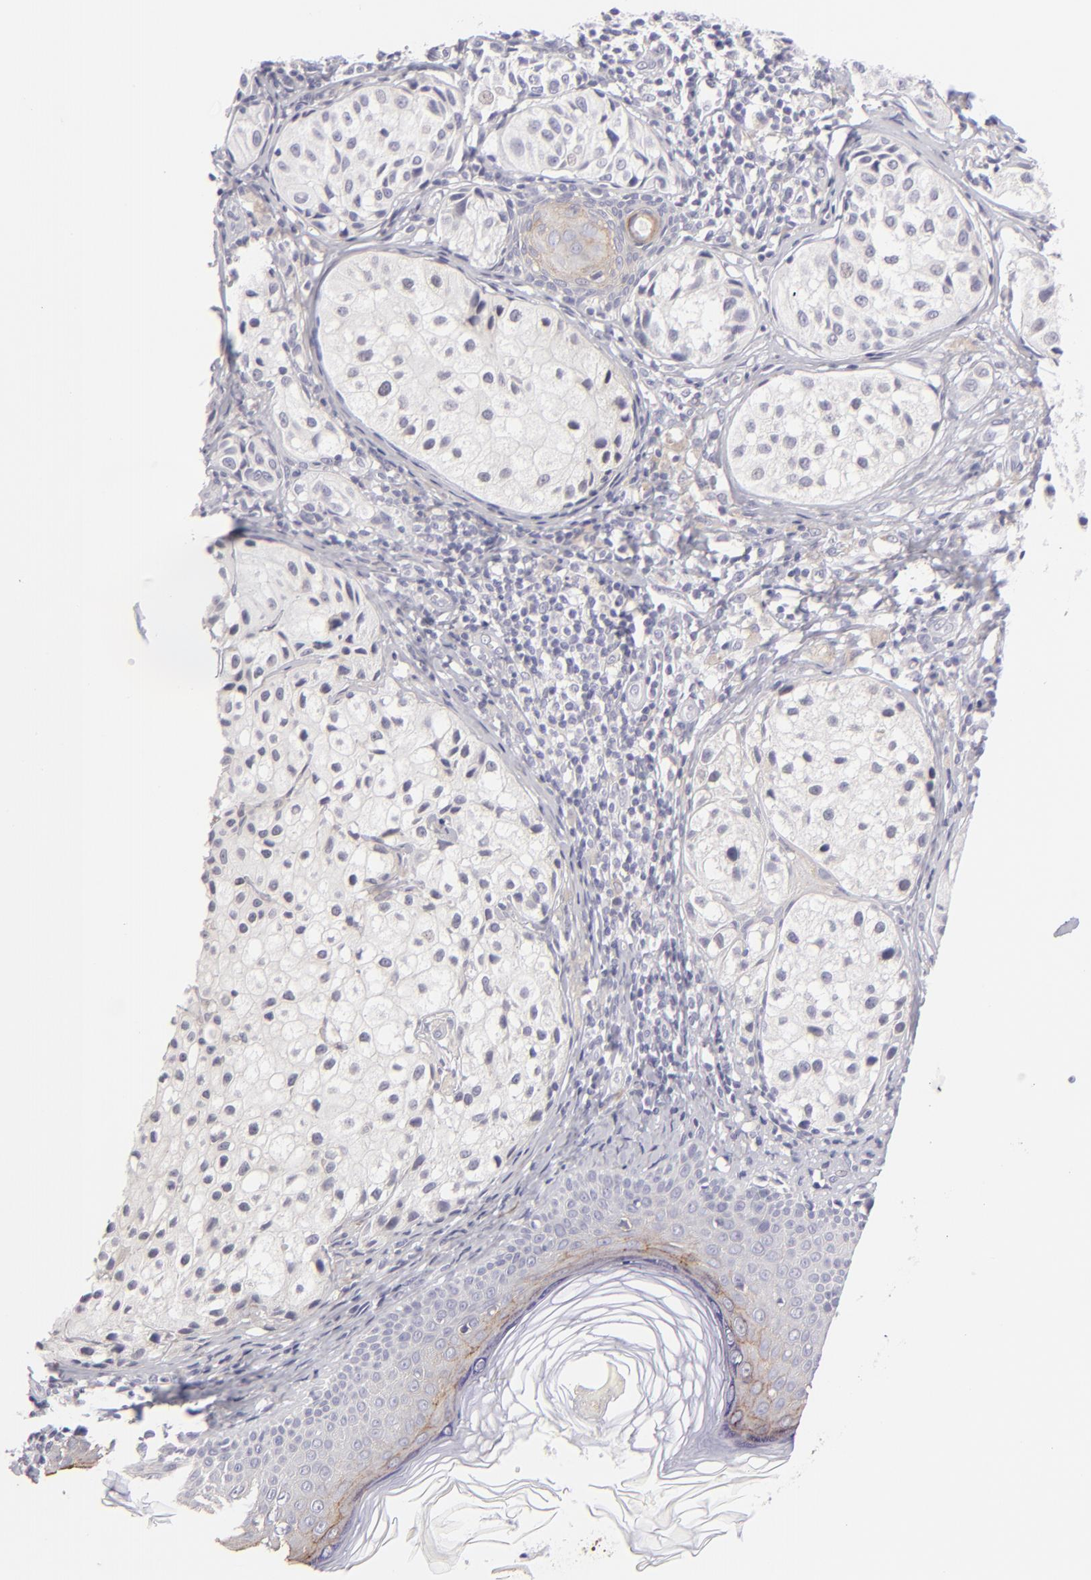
{"staining": {"intensity": "negative", "quantity": "none", "location": "none"}, "tissue": "melanoma", "cell_type": "Tumor cells", "image_type": "cancer", "snomed": [{"axis": "morphology", "description": "Malignant melanoma, NOS"}, {"axis": "topography", "description": "Skin"}], "caption": "Immunohistochemistry (IHC) of melanoma shows no expression in tumor cells.", "gene": "CLDN4", "patient": {"sex": "male", "age": 23}}